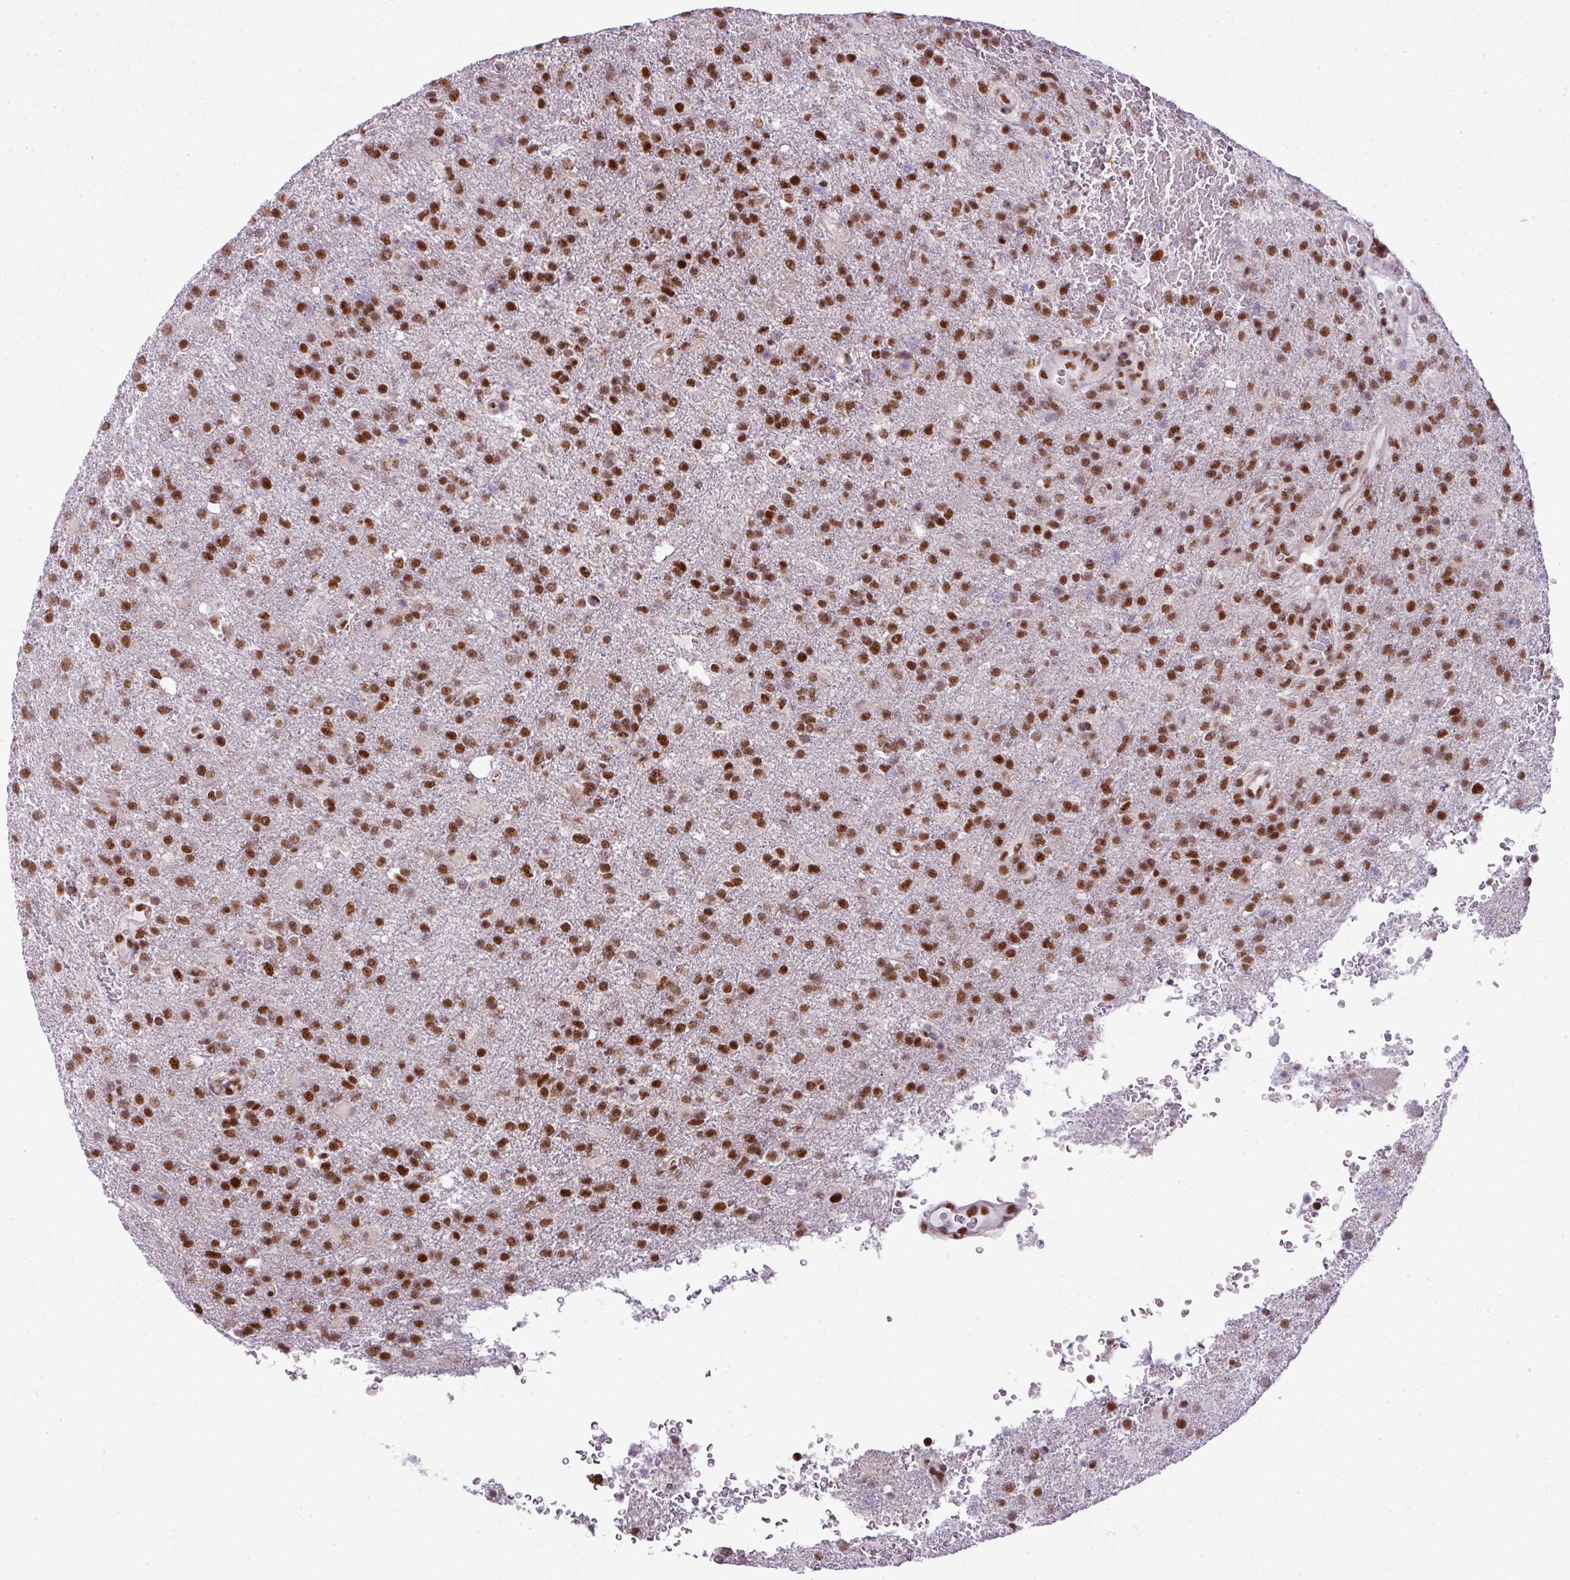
{"staining": {"intensity": "strong", "quantity": ">75%", "location": "nuclear"}, "tissue": "glioma", "cell_type": "Tumor cells", "image_type": "cancer", "snomed": [{"axis": "morphology", "description": "Glioma, malignant, High grade"}, {"axis": "topography", "description": "Brain"}], "caption": "Strong nuclear positivity for a protein is identified in approximately >75% of tumor cells of malignant glioma (high-grade) using immunohistochemistry.", "gene": "ARL6IP4", "patient": {"sex": "female", "age": 74}}